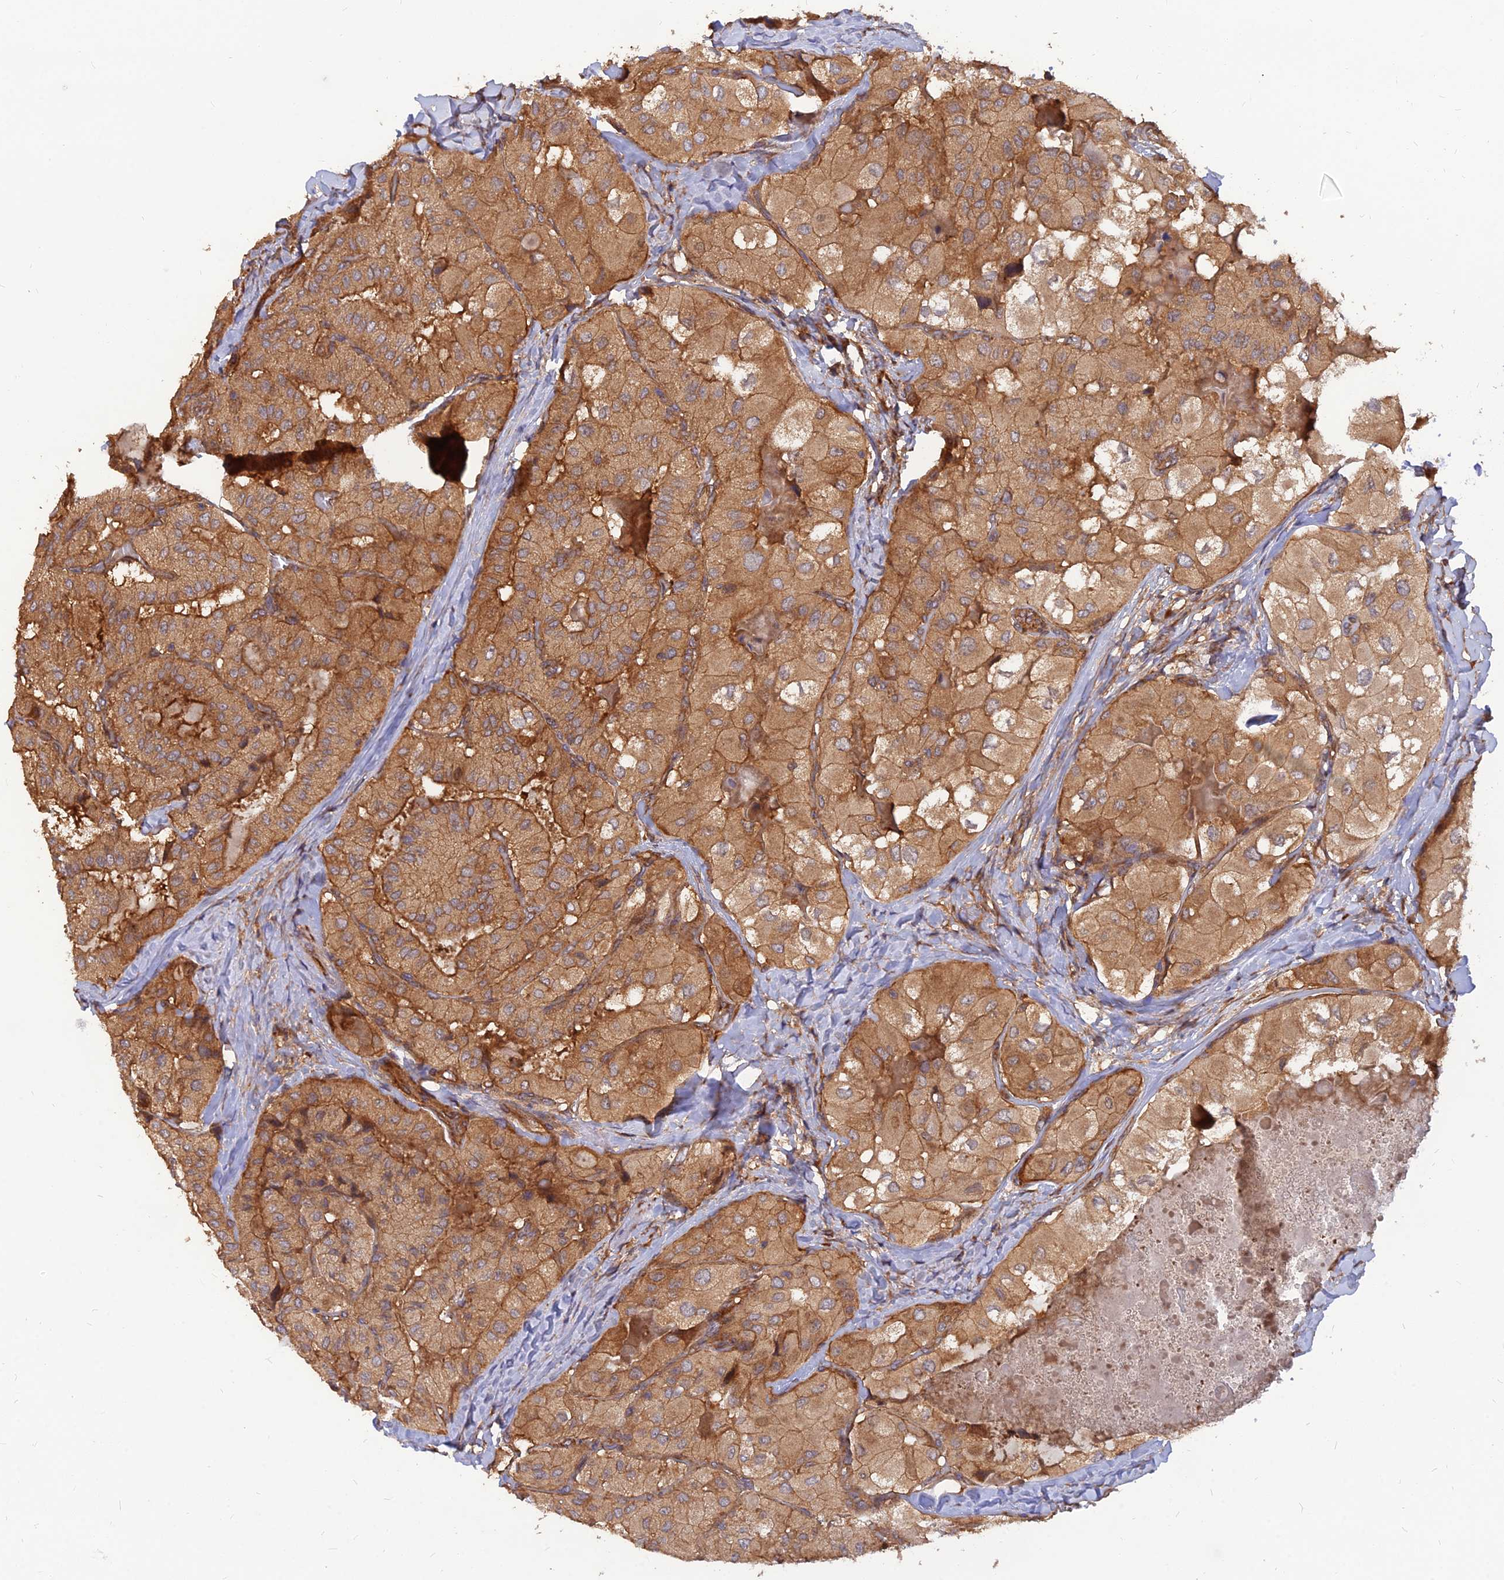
{"staining": {"intensity": "moderate", "quantity": ">75%", "location": "cytoplasmic/membranous"}, "tissue": "thyroid cancer", "cell_type": "Tumor cells", "image_type": "cancer", "snomed": [{"axis": "morphology", "description": "Normal tissue, NOS"}, {"axis": "morphology", "description": "Papillary adenocarcinoma, NOS"}, {"axis": "topography", "description": "Thyroid gland"}], "caption": "Immunohistochemistry (IHC) (DAB) staining of human thyroid cancer reveals moderate cytoplasmic/membranous protein positivity in about >75% of tumor cells.", "gene": "RELCH", "patient": {"sex": "female", "age": 59}}